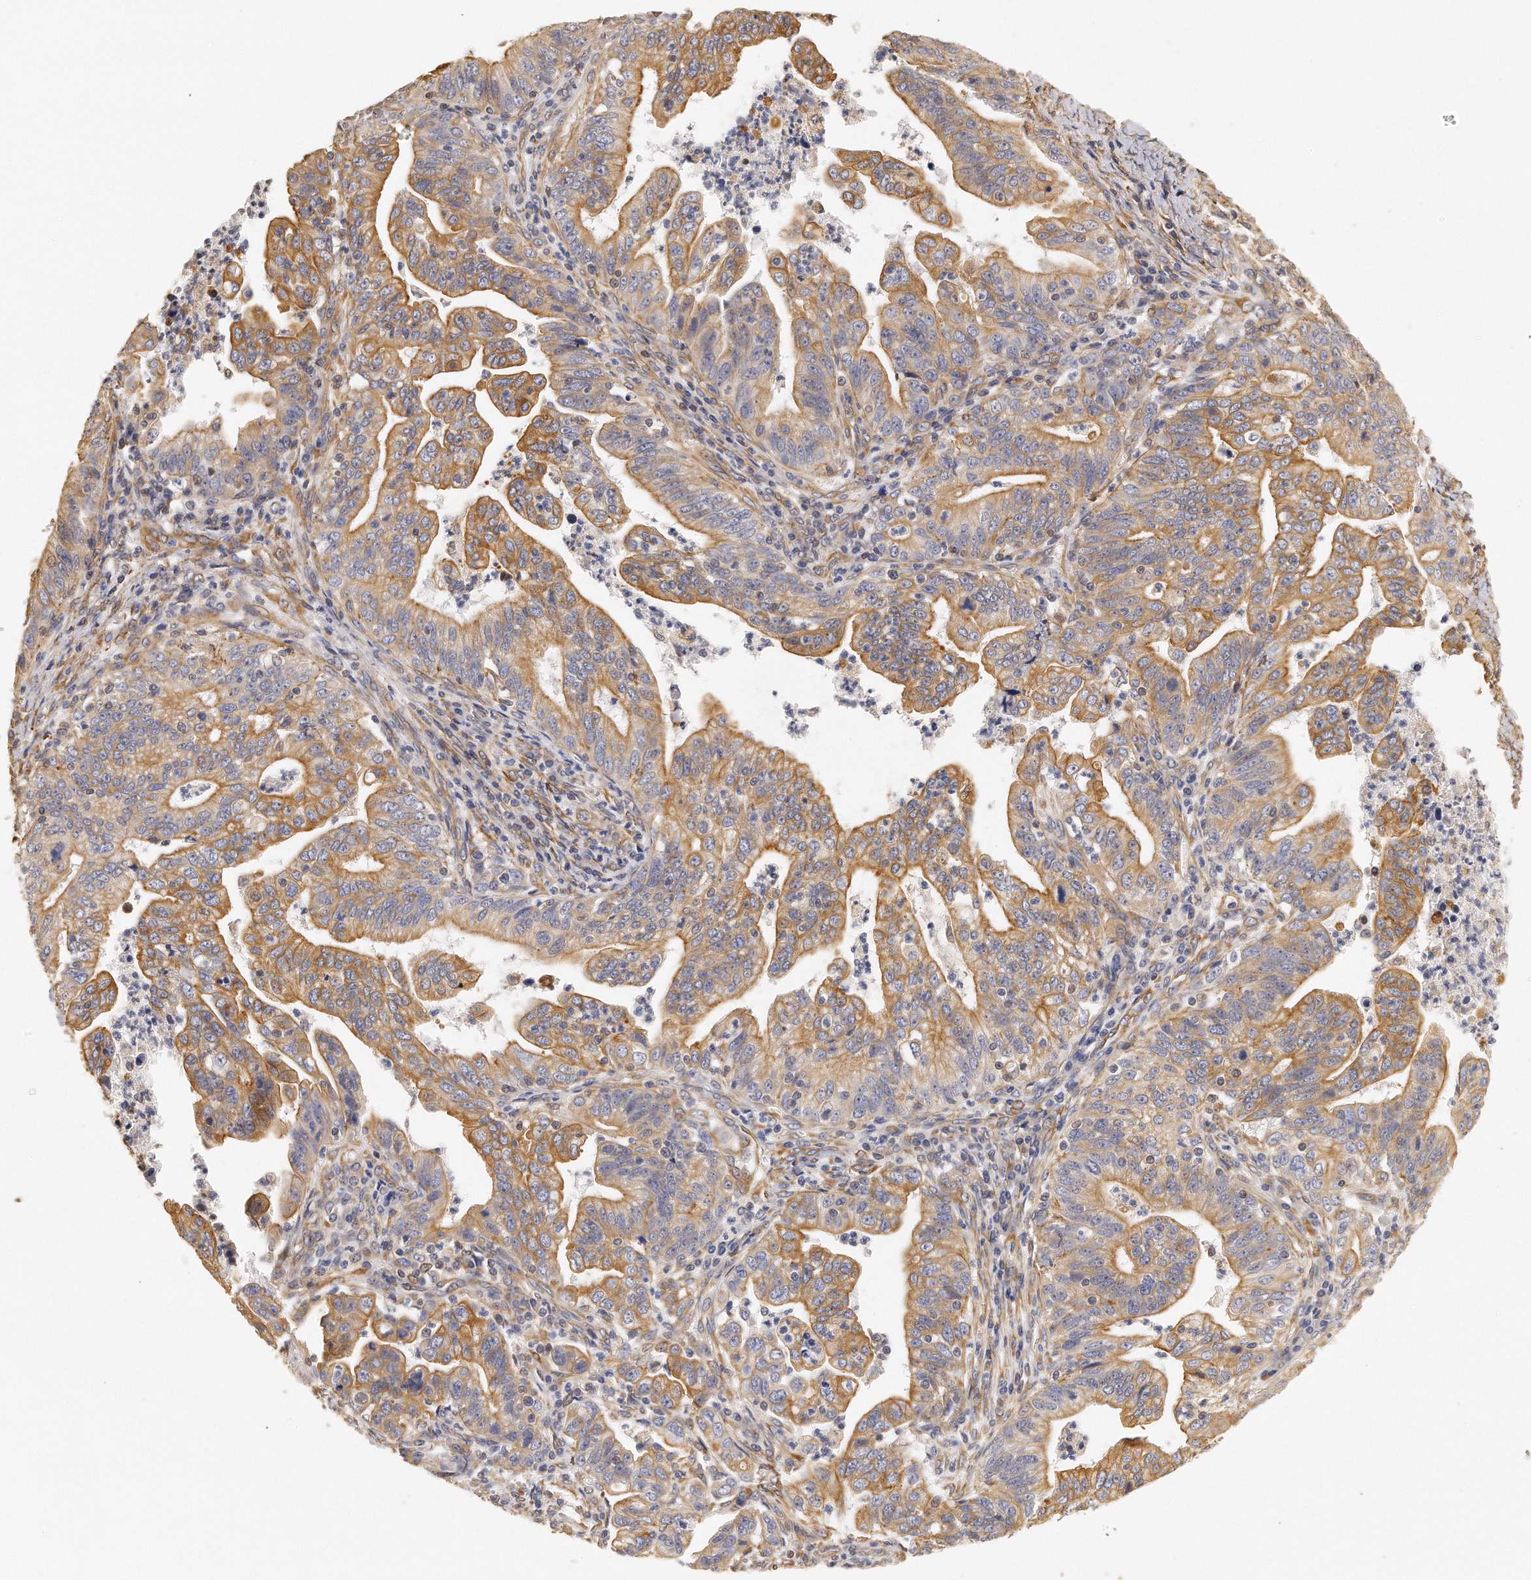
{"staining": {"intensity": "moderate", "quantity": ">75%", "location": "cytoplasmic/membranous"}, "tissue": "stomach cancer", "cell_type": "Tumor cells", "image_type": "cancer", "snomed": [{"axis": "morphology", "description": "Adenocarcinoma, NOS"}, {"axis": "topography", "description": "Stomach, upper"}], "caption": "Immunohistochemical staining of human stomach cancer (adenocarcinoma) displays moderate cytoplasmic/membranous protein staining in approximately >75% of tumor cells.", "gene": "CHST7", "patient": {"sex": "female", "age": 50}}